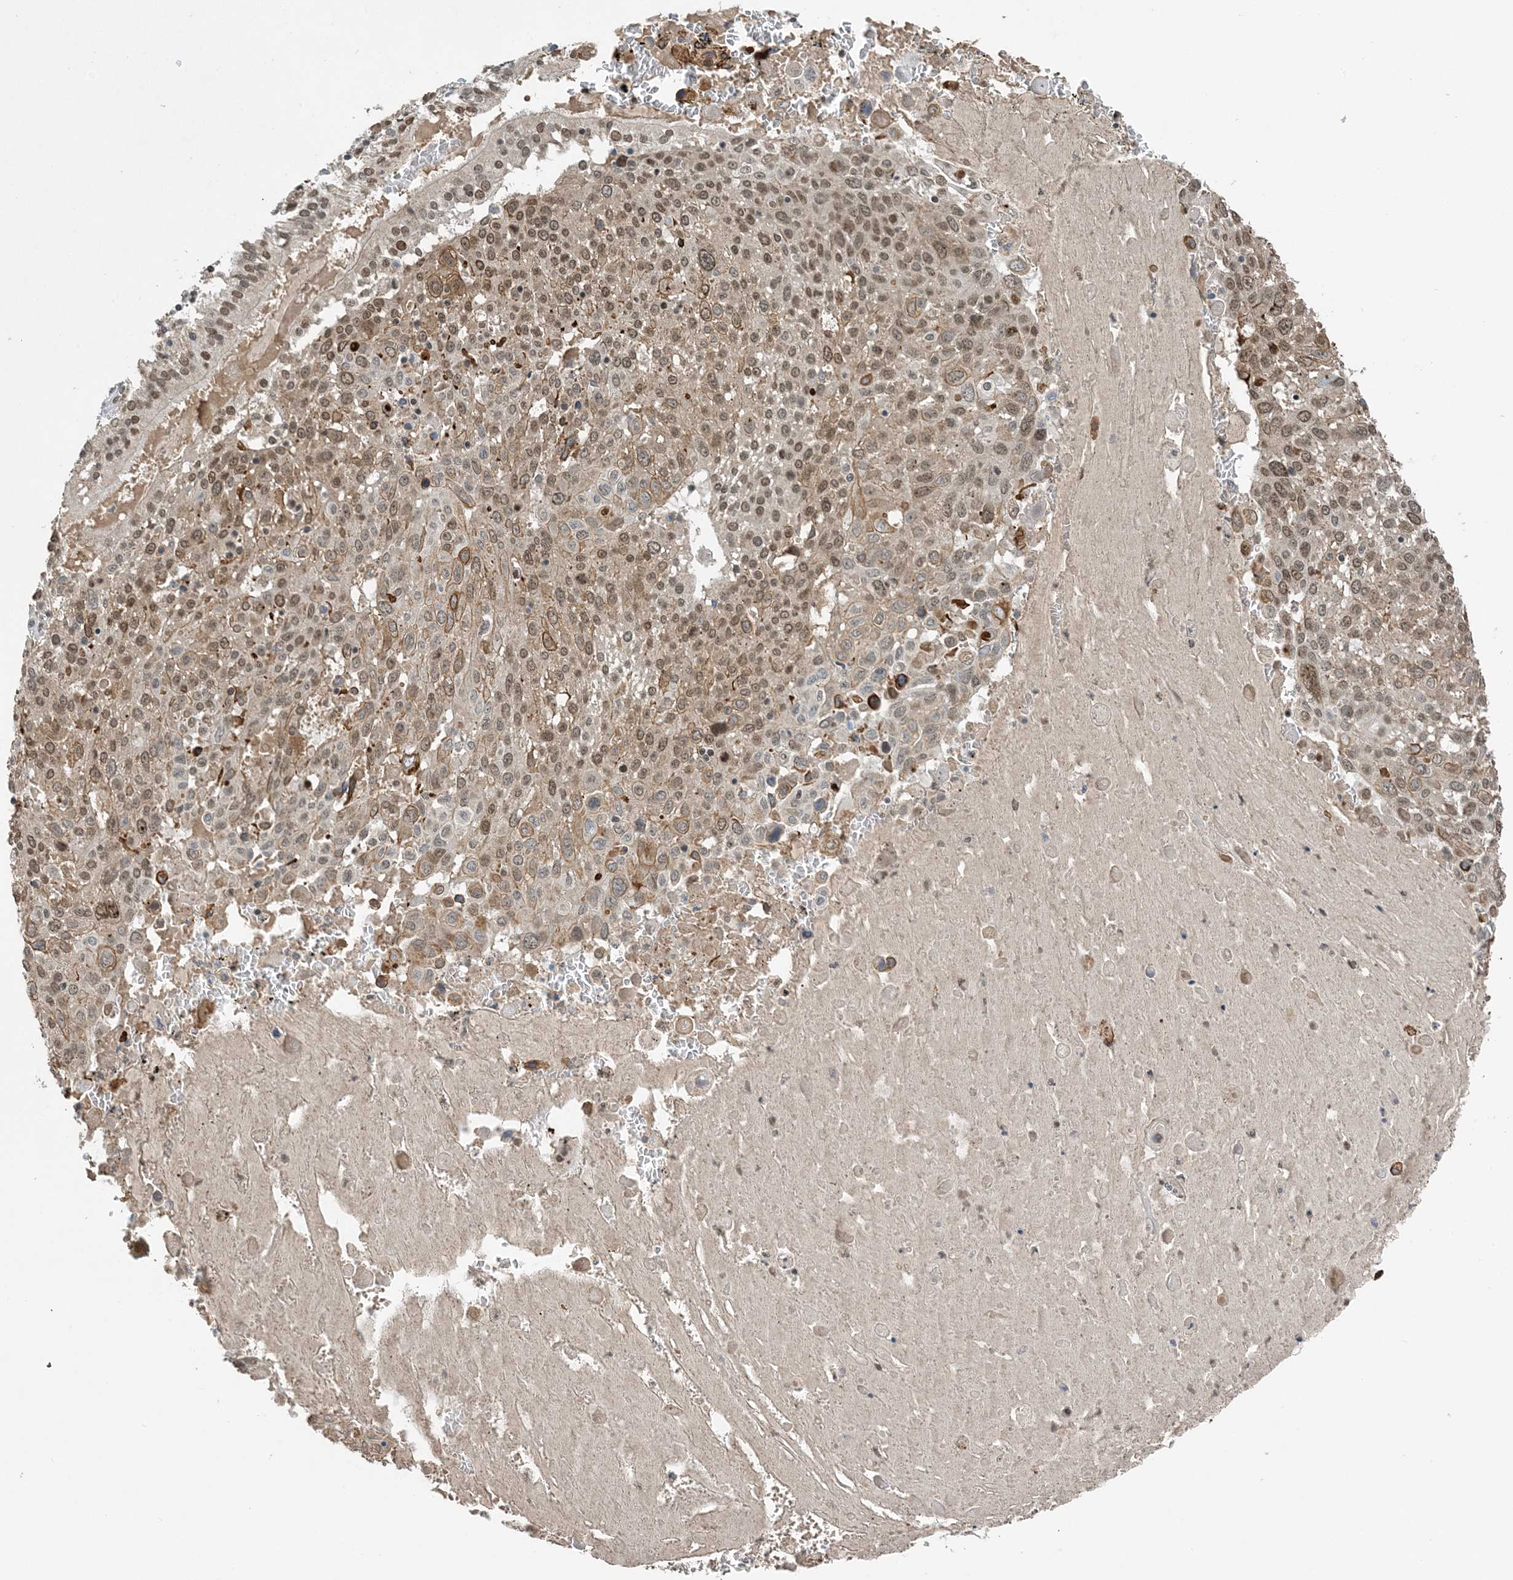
{"staining": {"intensity": "moderate", "quantity": ">75%", "location": "nuclear"}, "tissue": "lung cancer", "cell_type": "Tumor cells", "image_type": "cancer", "snomed": [{"axis": "morphology", "description": "Squamous cell carcinoma, NOS"}, {"axis": "topography", "description": "Lung"}], "caption": "Immunohistochemistry (IHC) photomicrograph of human lung squamous cell carcinoma stained for a protein (brown), which demonstrates medium levels of moderate nuclear positivity in about >75% of tumor cells.", "gene": "ACYP2", "patient": {"sex": "male", "age": 65}}